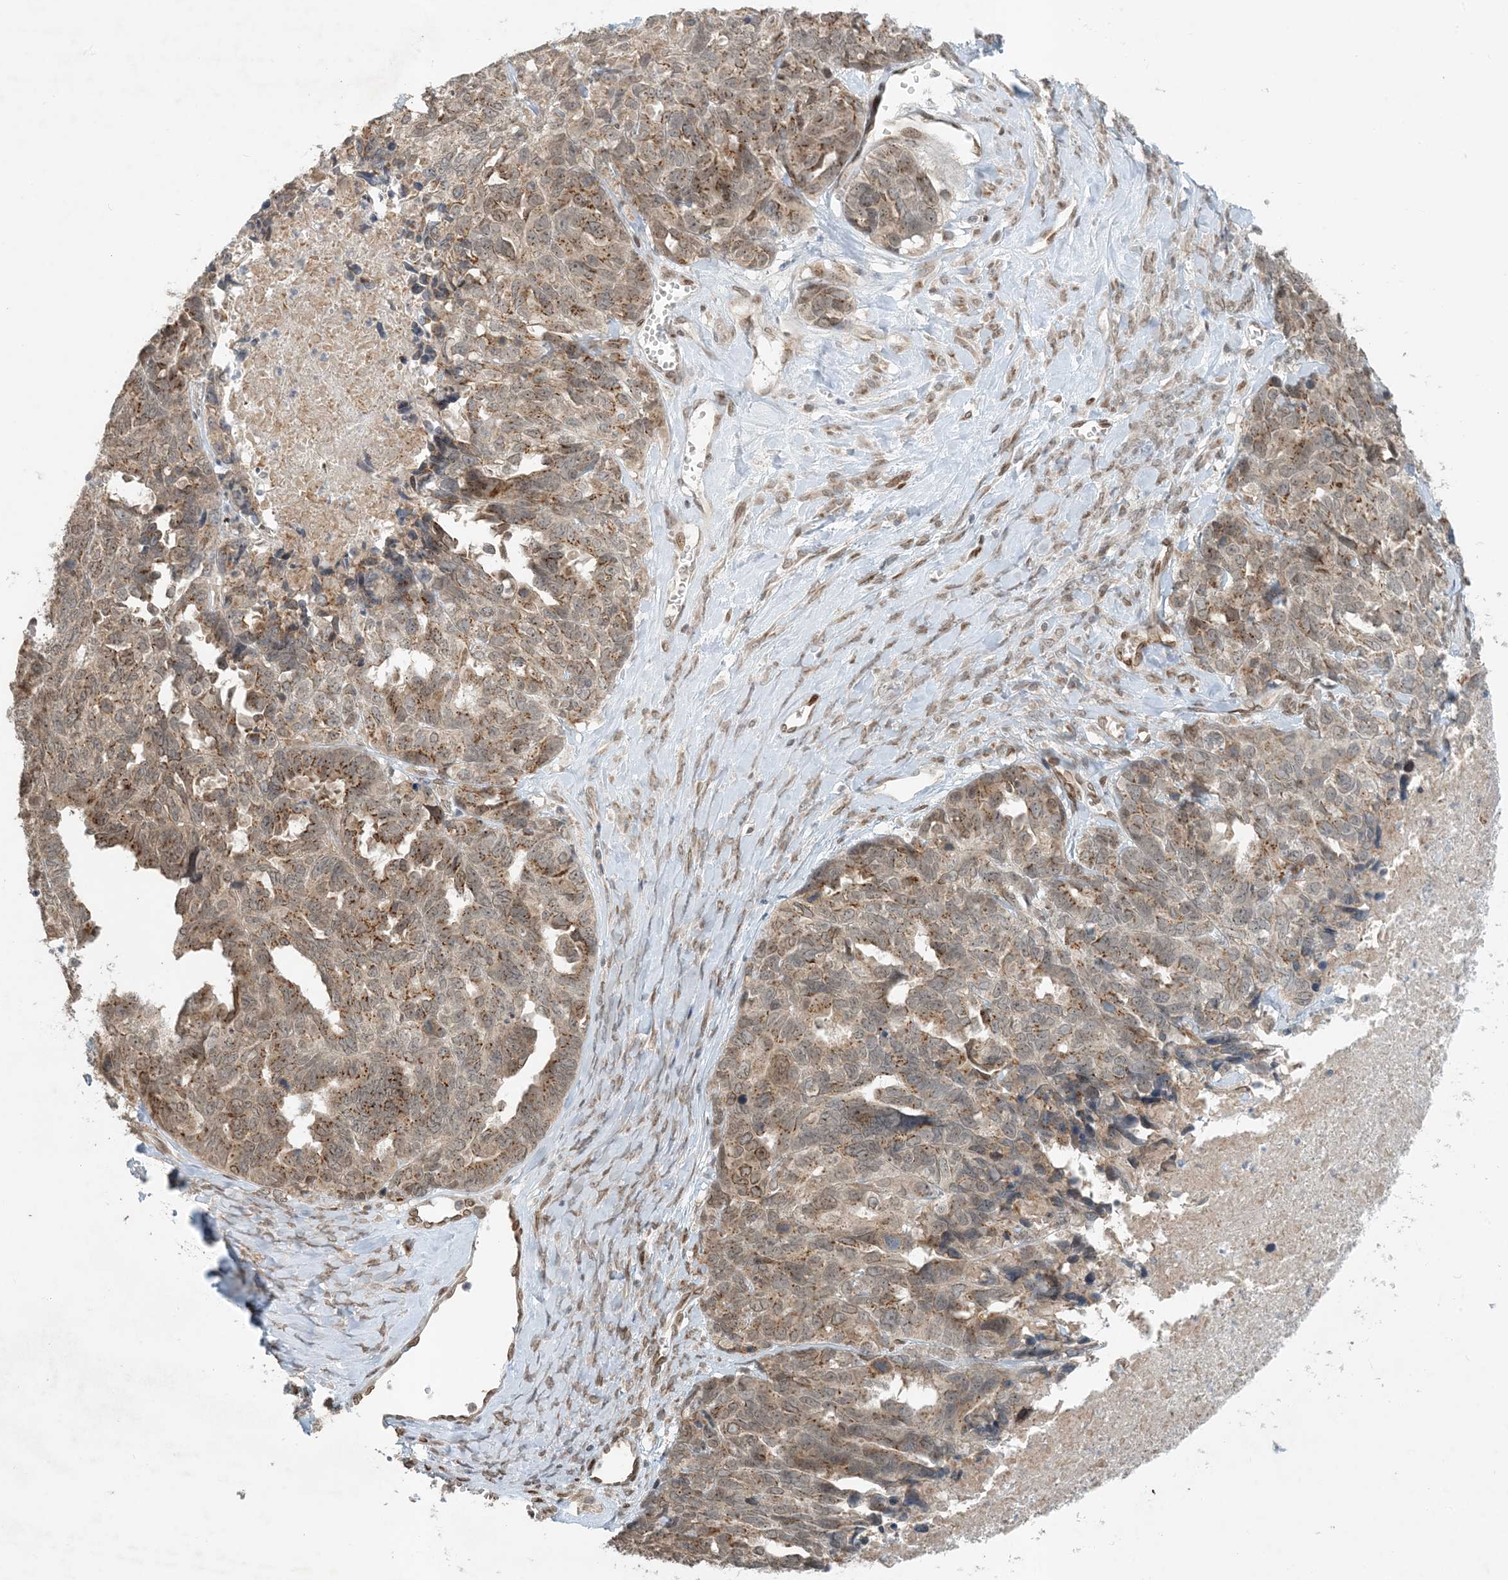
{"staining": {"intensity": "moderate", "quantity": ">75%", "location": "cytoplasmic/membranous,nuclear"}, "tissue": "ovarian cancer", "cell_type": "Tumor cells", "image_type": "cancer", "snomed": [{"axis": "morphology", "description": "Cystadenocarcinoma, serous, NOS"}, {"axis": "topography", "description": "Ovary"}], "caption": "IHC micrograph of human ovarian cancer stained for a protein (brown), which exhibits medium levels of moderate cytoplasmic/membranous and nuclear positivity in approximately >75% of tumor cells.", "gene": "SLC35A2", "patient": {"sex": "female", "age": 79}}